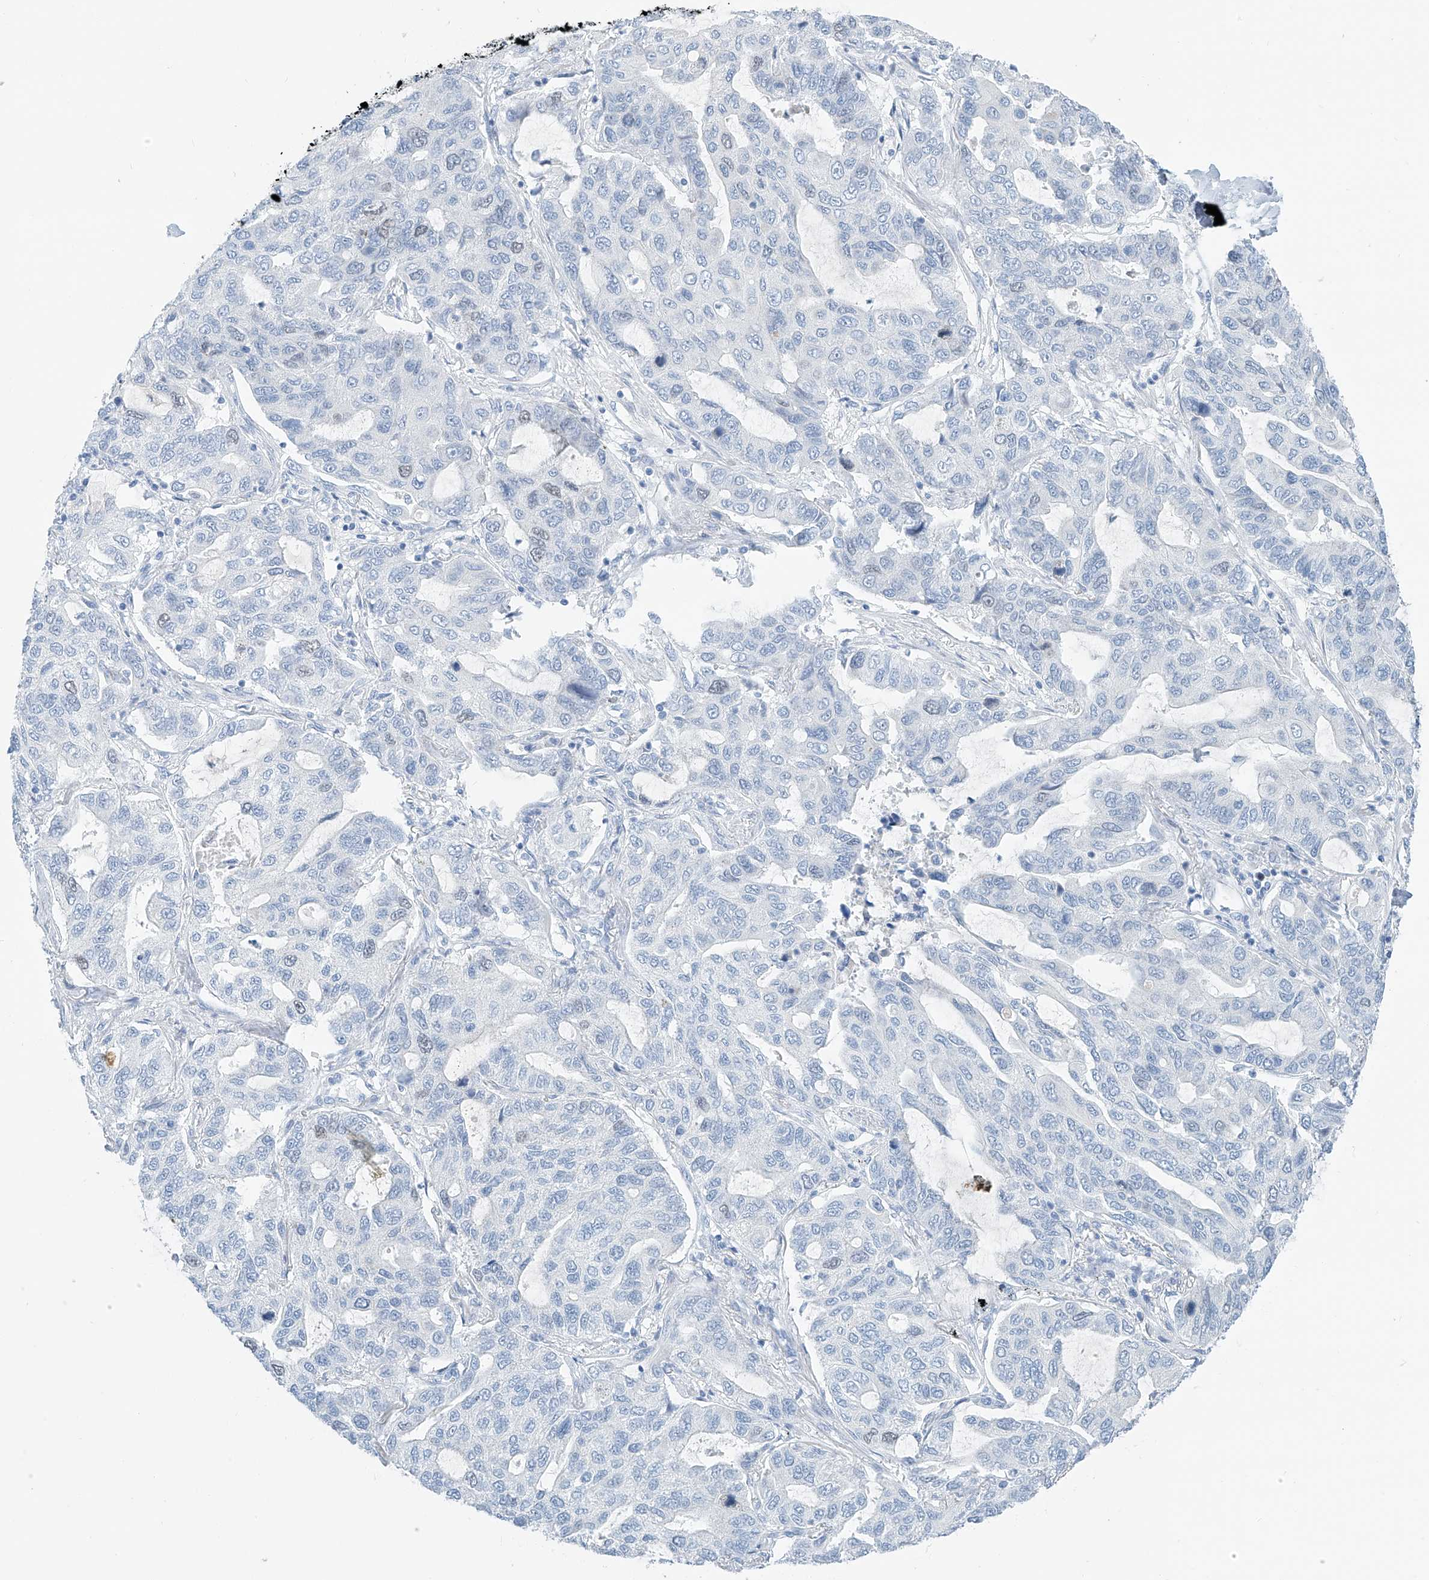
{"staining": {"intensity": "negative", "quantity": "none", "location": "none"}, "tissue": "lung cancer", "cell_type": "Tumor cells", "image_type": "cancer", "snomed": [{"axis": "morphology", "description": "Adenocarcinoma, NOS"}, {"axis": "topography", "description": "Lung"}], "caption": "Tumor cells are negative for protein expression in human lung adenocarcinoma. The staining was performed using DAB to visualize the protein expression in brown, while the nuclei were stained in blue with hematoxylin (Magnification: 20x).", "gene": "SGO2", "patient": {"sex": "male", "age": 64}}